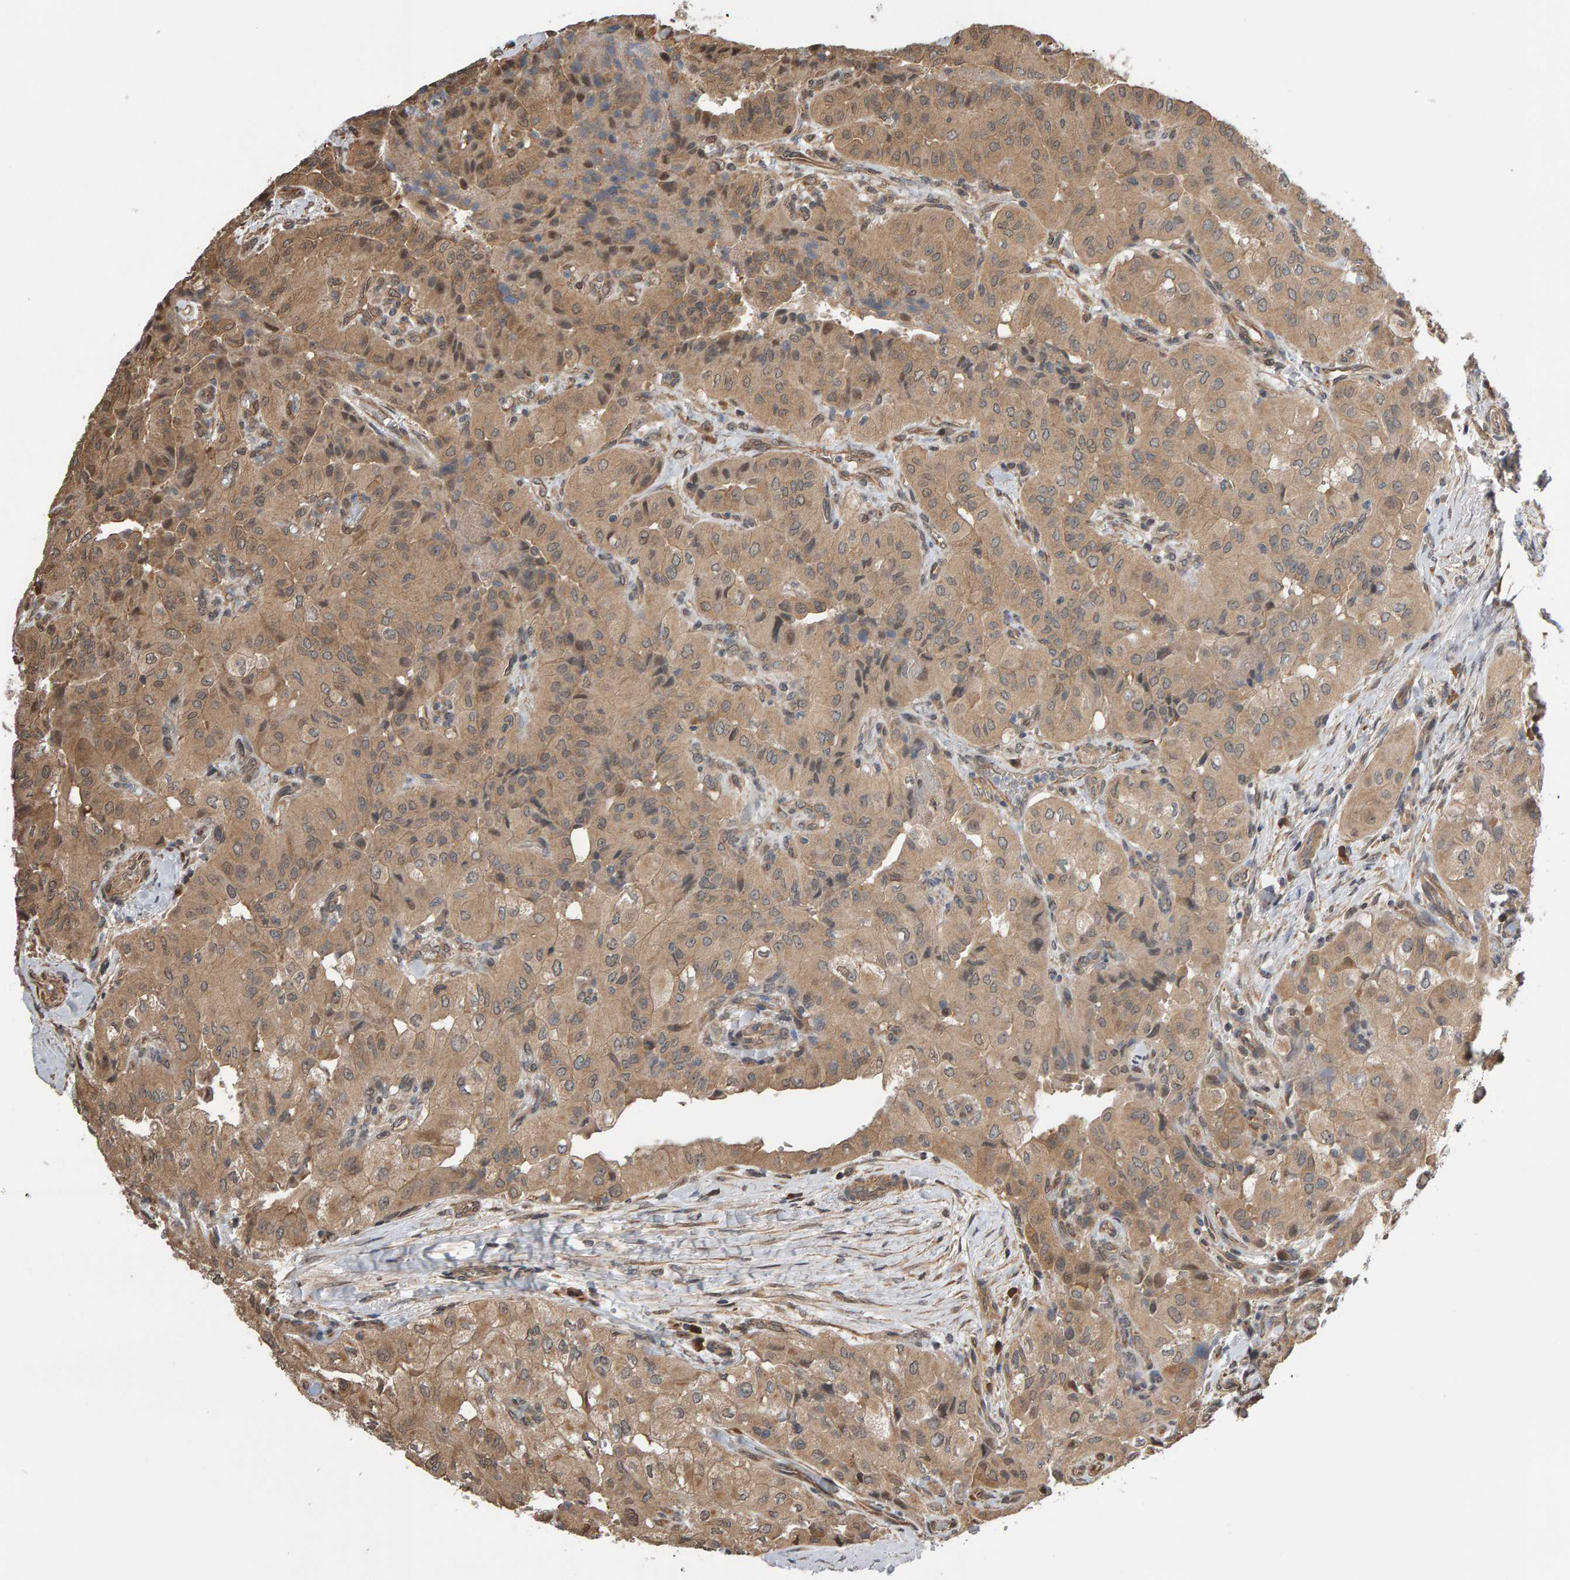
{"staining": {"intensity": "moderate", "quantity": ">75%", "location": "cytoplasmic/membranous"}, "tissue": "thyroid cancer", "cell_type": "Tumor cells", "image_type": "cancer", "snomed": [{"axis": "morphology", "description": "Papillary adenocarcinoma, NOS"}, {"axis": "topography", "description": "Thyroid gland"}], "caption": "Brown immunohistochemical staining in papillary adenocarcinoma (thyroid) exhibits moderate cytoplasmic/membranous expression in approximately >75% of tumor cells.", "gene": "COASY", "patient": {"sex": "female", "age": 59}}